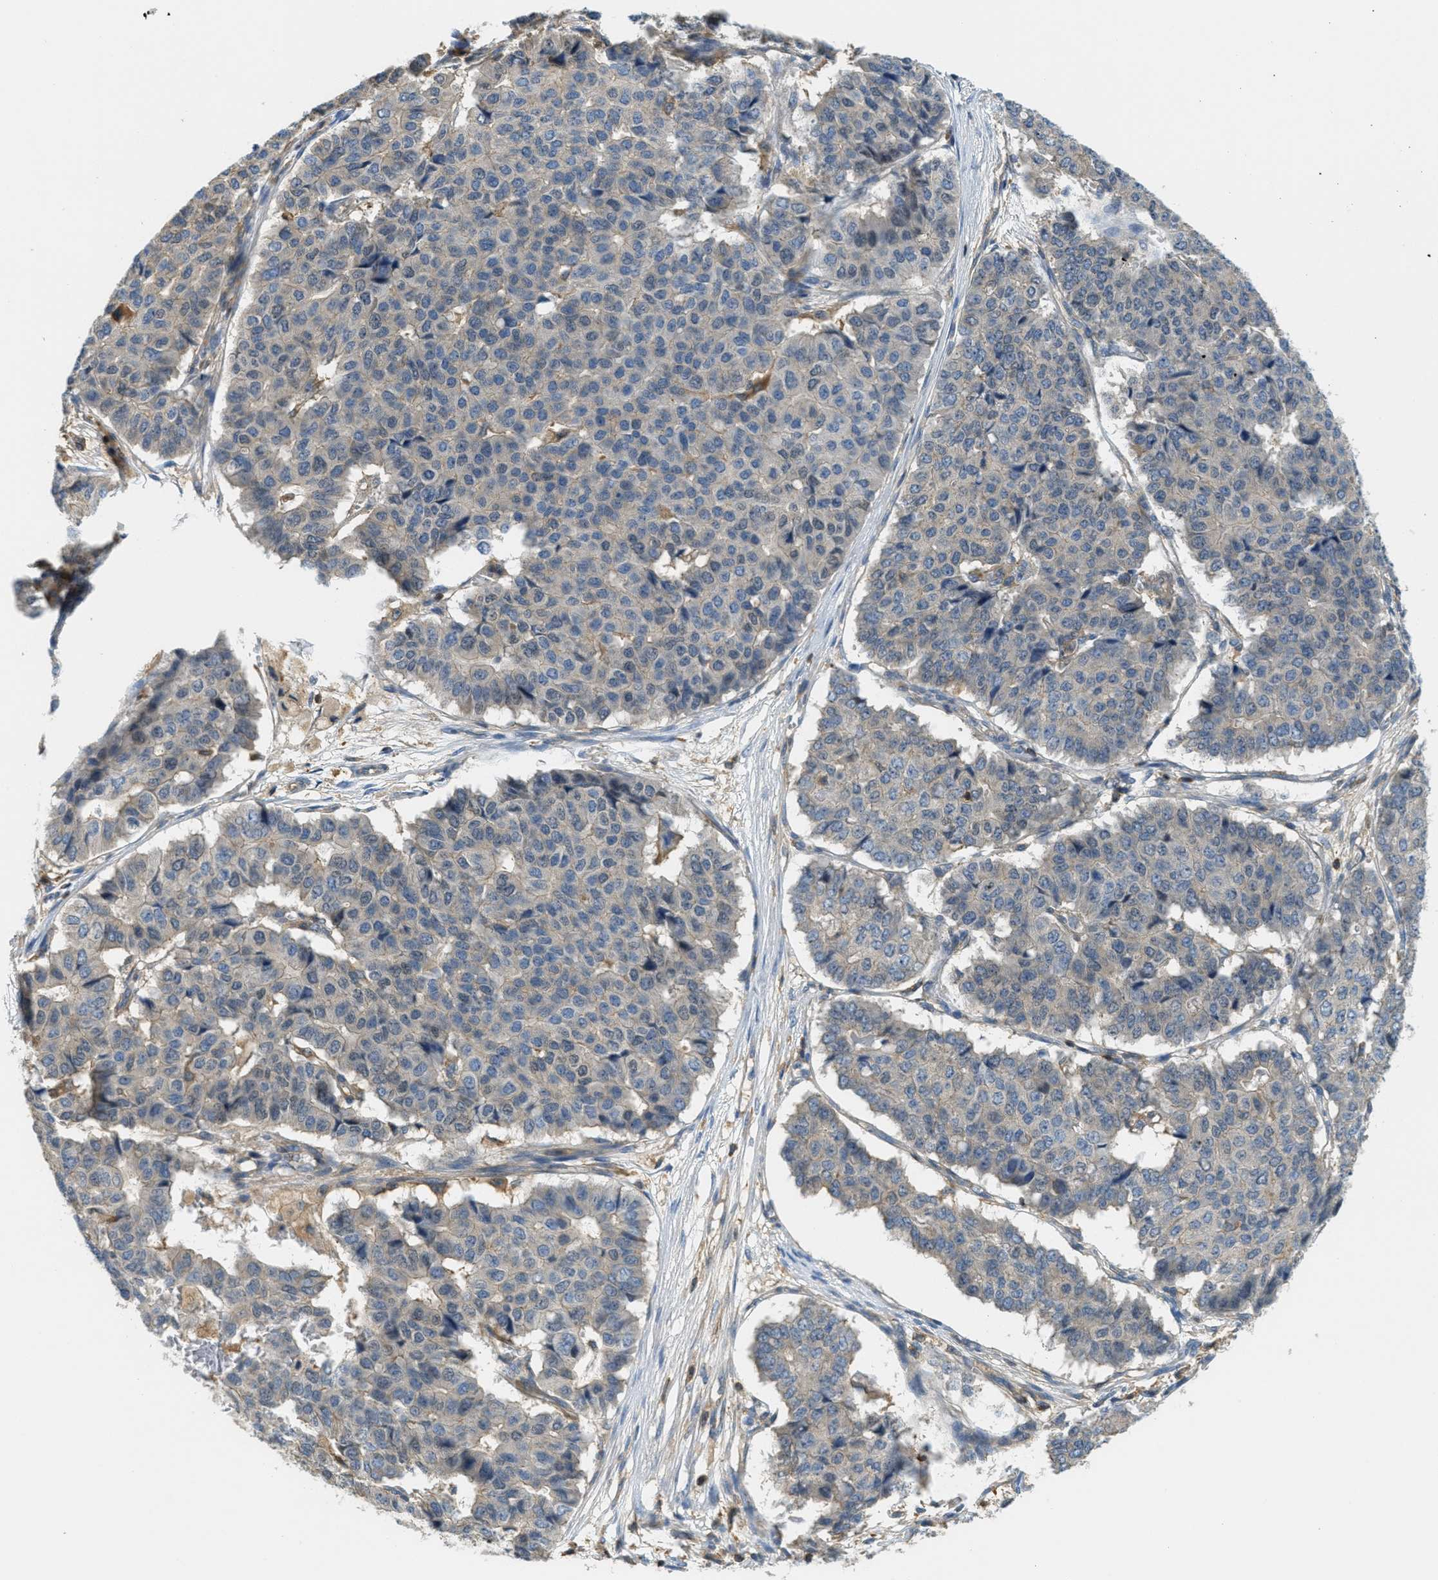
{"staining": {"intensity": "weak", "quantity": "<25%", "location": "cytoplasmic/membranous"}, "tissue": "pancreatic cancer", "cell_type": "Tumor cells", "image_type": "cancer", "snomed": [{"axis": "morphology", "description": "Adenocarcinoma, NOS"}, {"axis": "topography", "description": "Pancreas"}], "caption": "Immunohistochemistry (IHC) micrograph of pancreatic adenocarcinoma stained for a protein (brown), which displays no expression in tumor cells.", "gene": "GRIK2", "patient": {"sex": "male", "age": 50}}